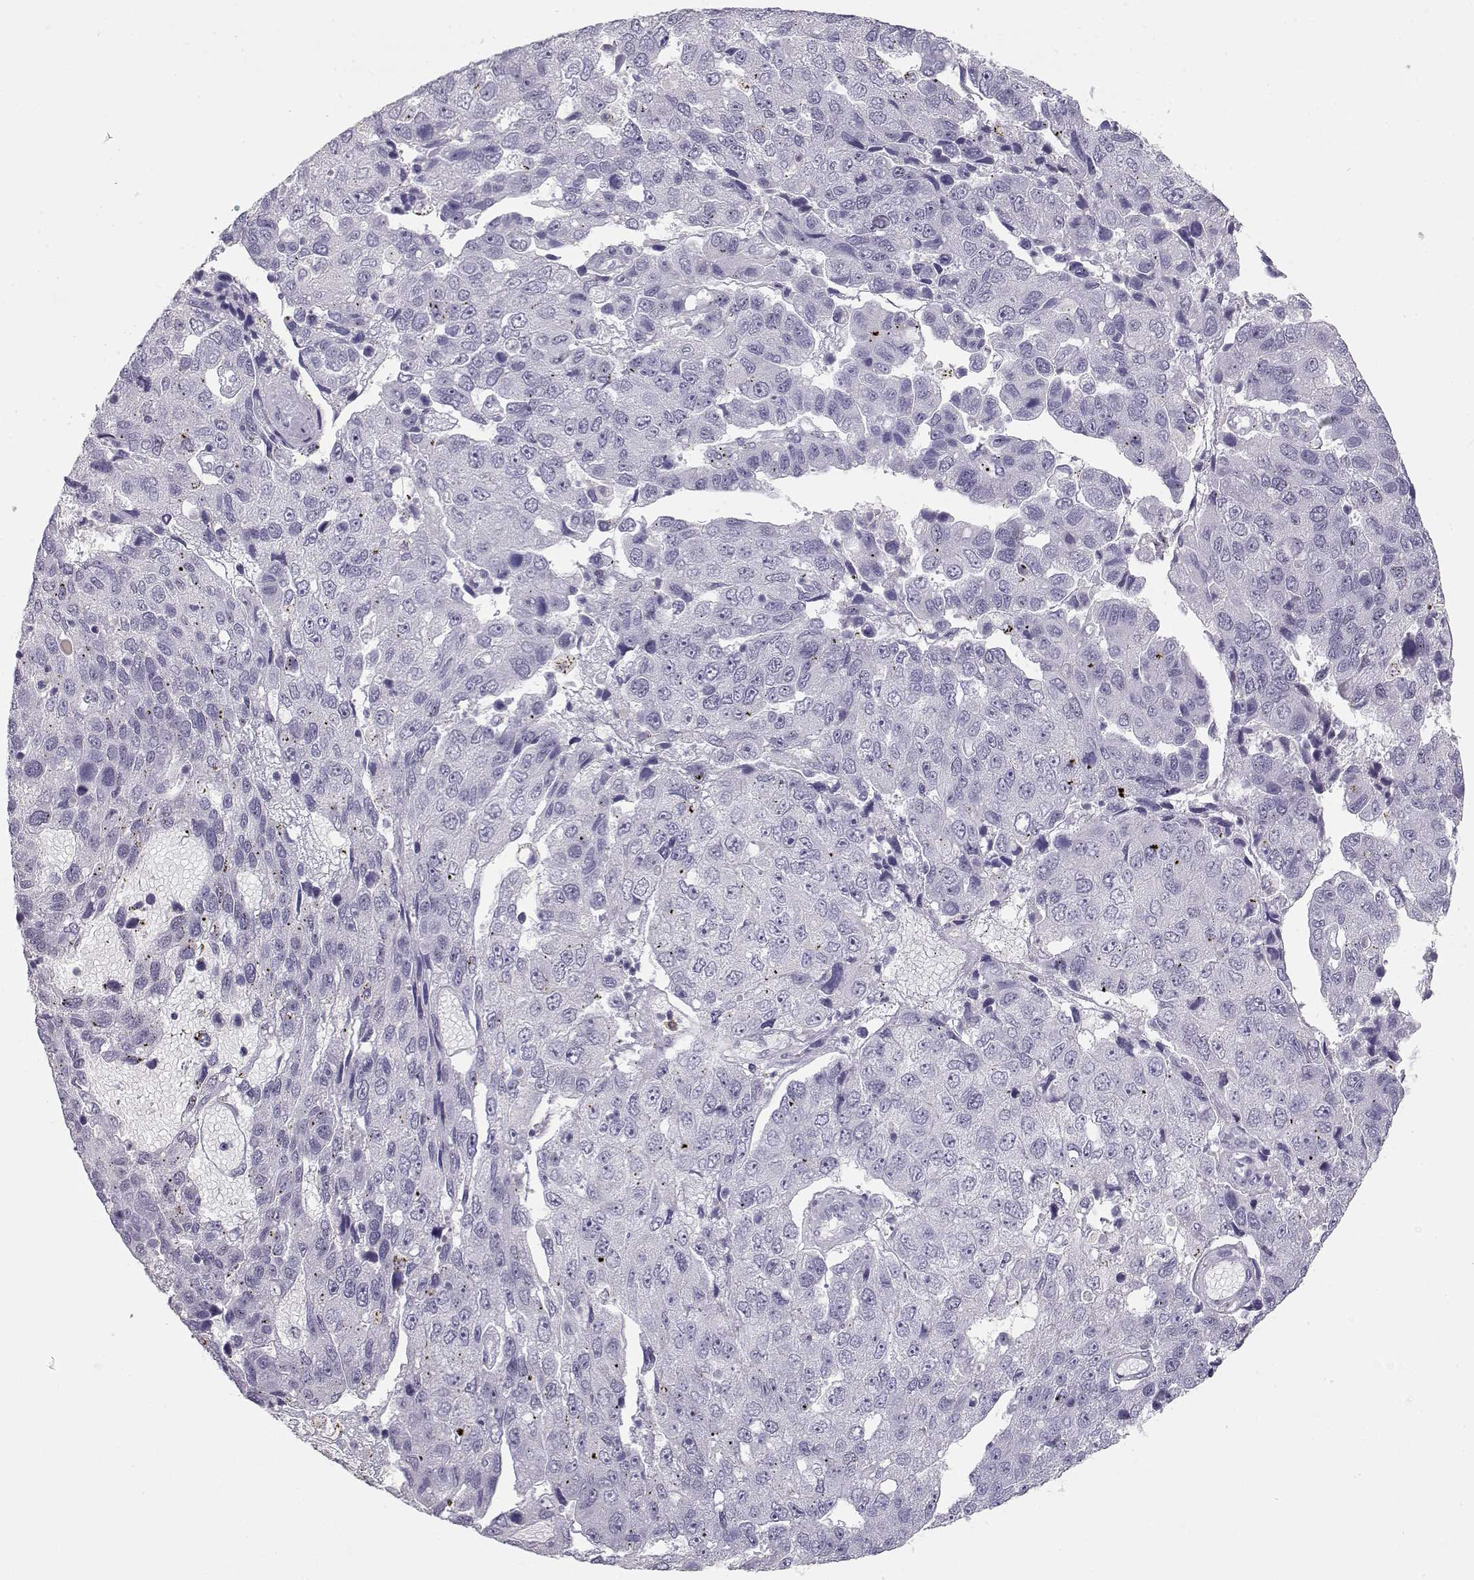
{"staining": {"intensity": "negative", "quantity": "none", "location": "none"}, "tissue": "pancreatic cancer", "cell_type": "Tumor cells", "image_type": "cancer", "snomed": [{"axis": "morphology", "description": "Adenocarcinoma, NOS"}, {"axis": "topography", "description": "Pancreas"}], "caption": "Micrograph shows no significant protein positivity in tumor cells of pancreatic cancer (adenocarcinoma).", "gene": "NUTM1", "patient": {"sex": "female", "age": 61}}